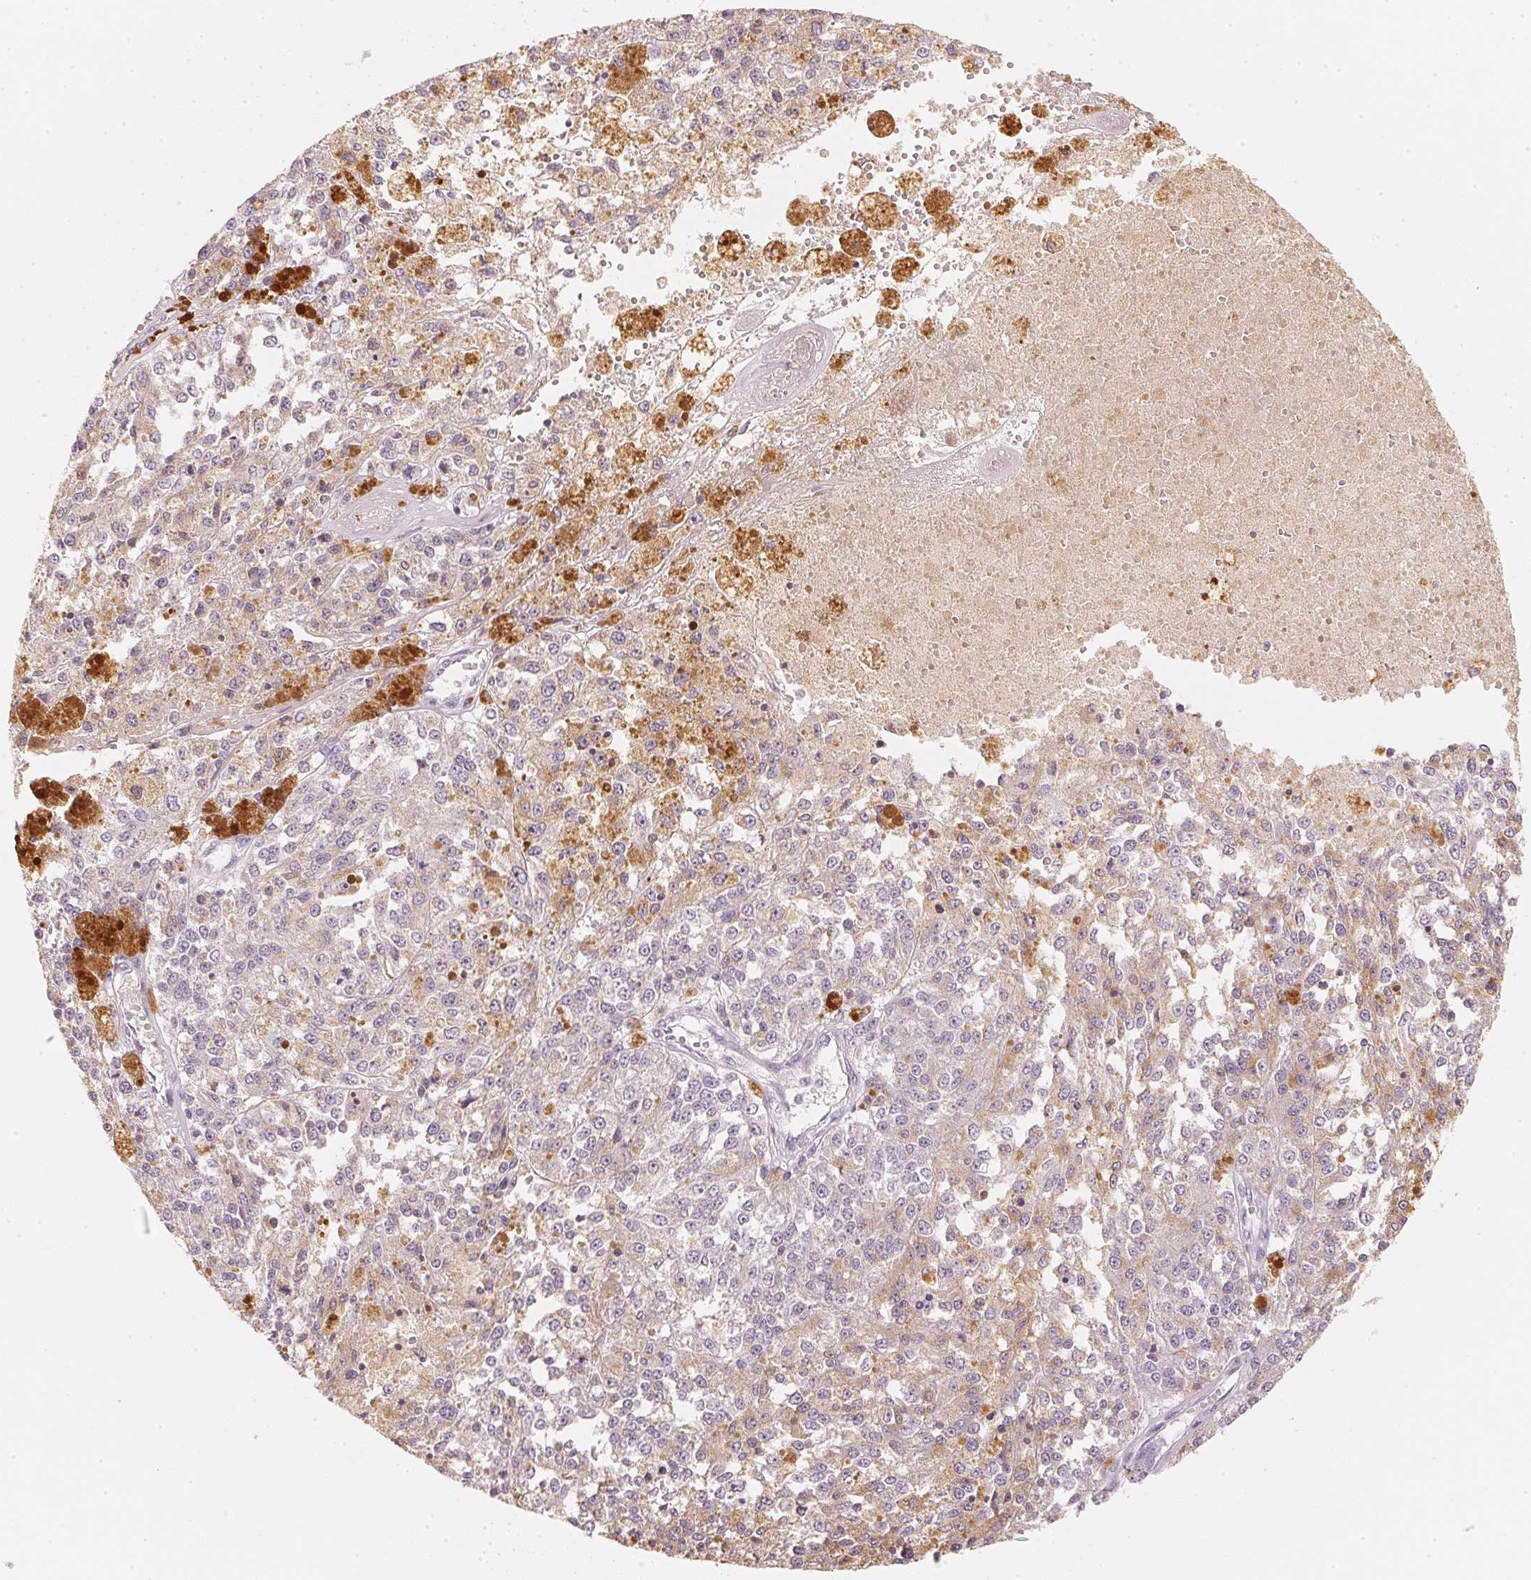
{"staining": {"intensity": "negative", "quantity": "none", "location": "none"}, "tissue": "melanoma", "cell_type": "Tumor cells", "image_type": "cancer", "snomed": [{"axis": "morphology", "description": "Malignant melanoma, Metastatic site"}, {"axis": "topography", "description": "Lymph node"}], "caption": "The image exhibits no significant expression in tumor cells of malignant melanoma (metastatic site). (DAB immunohistochemistry (IHC), high magnification).", "gene": "RMDN2", "patient": {"sex": "female", "age": 64}}